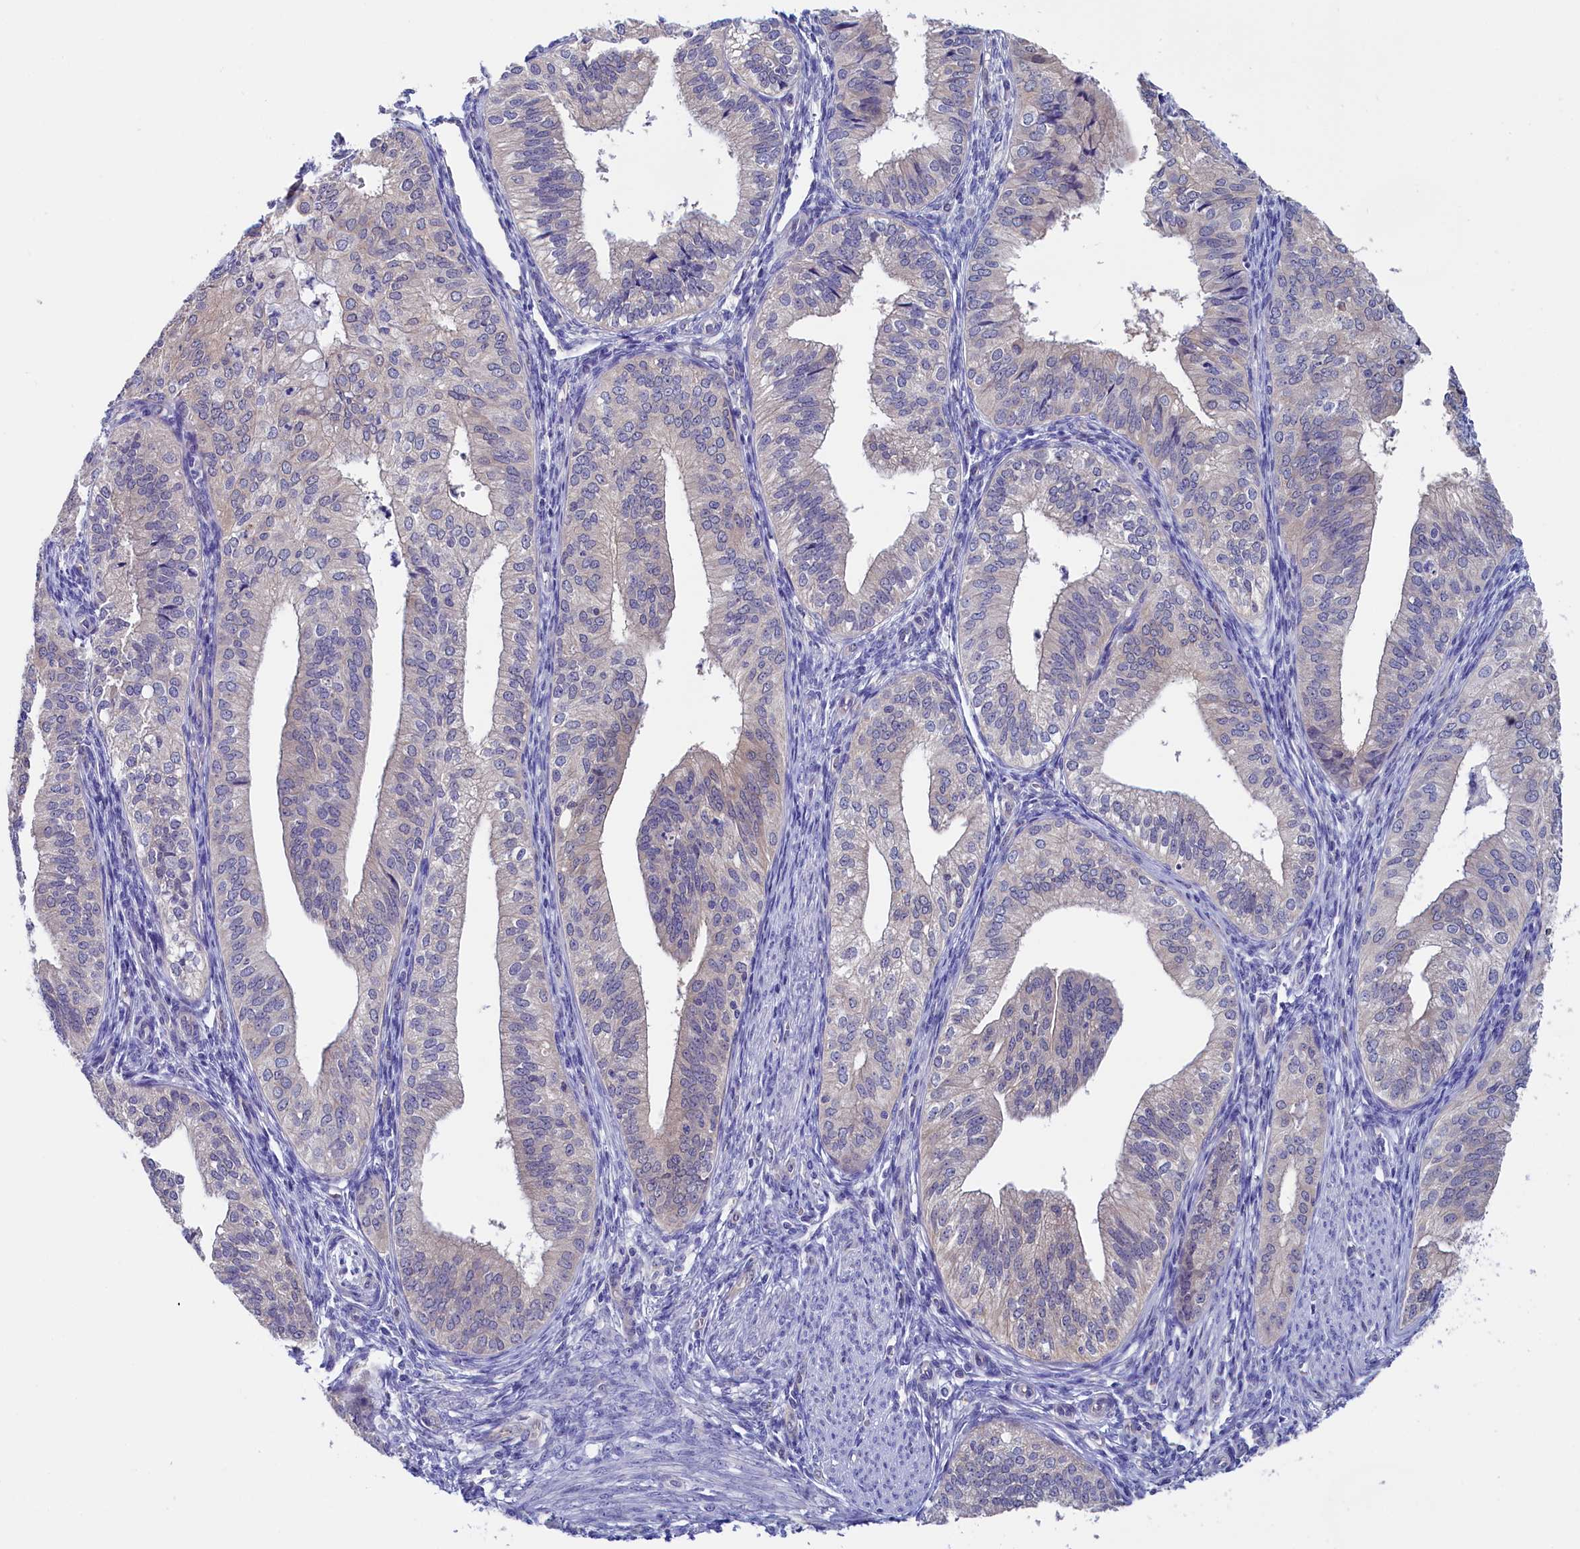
{"staining": {"intensity": "negative", "quantity": "none", "location": "none"}, "tissue": "endometrial cancer", "cell_type": "Tumor cells", "image_type": "cancer", "snomed": [{"axis": "morphology", "description": "Adenocarcinoma, NOS"}, {"axis": "topography", "description": "Endometrium"}], "caption": "A photomicrograph of human endometrial cancer is negative for staining in tumor cells.", "gene": "CIAPIN1", "patient": {"sex": "female", "age": 50}}